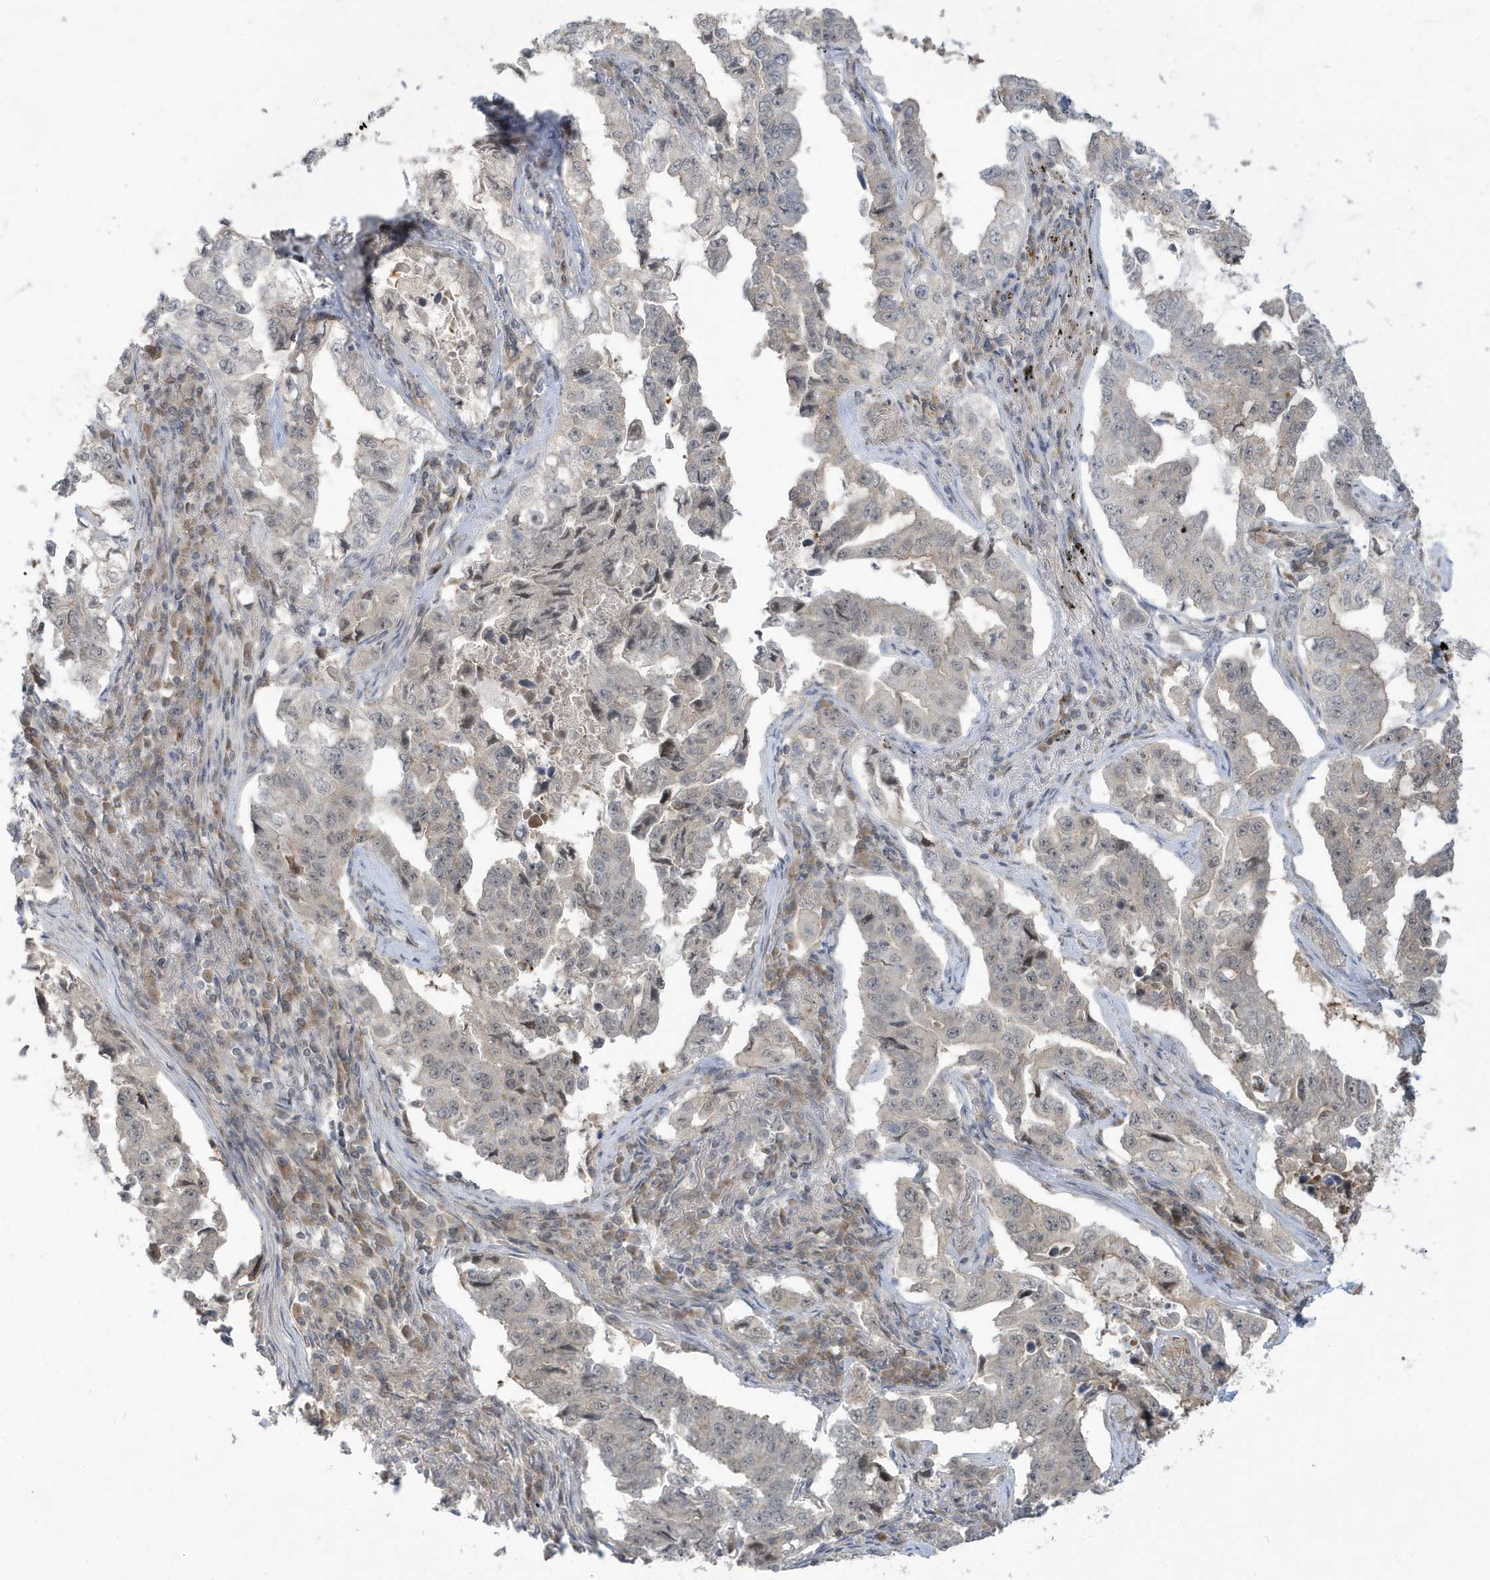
{"staining": {"intensity": "weak", "quantity": "<25%", "location": "nuclear"}, "tissue": "lung cancer", "cell_type": "Tumor cells", "image_type": "cancer", "snomed": [{"axis": "morphology", "description": "Adenocarcinoma, NOS"}, {"axis": "topography", "description": "Lung"}], "caption": "The micrograph shows no significant expression in tumor cells of lung cancer.", "gene": "PRRT3", "patient": {"sex": "female", "age": 51}}